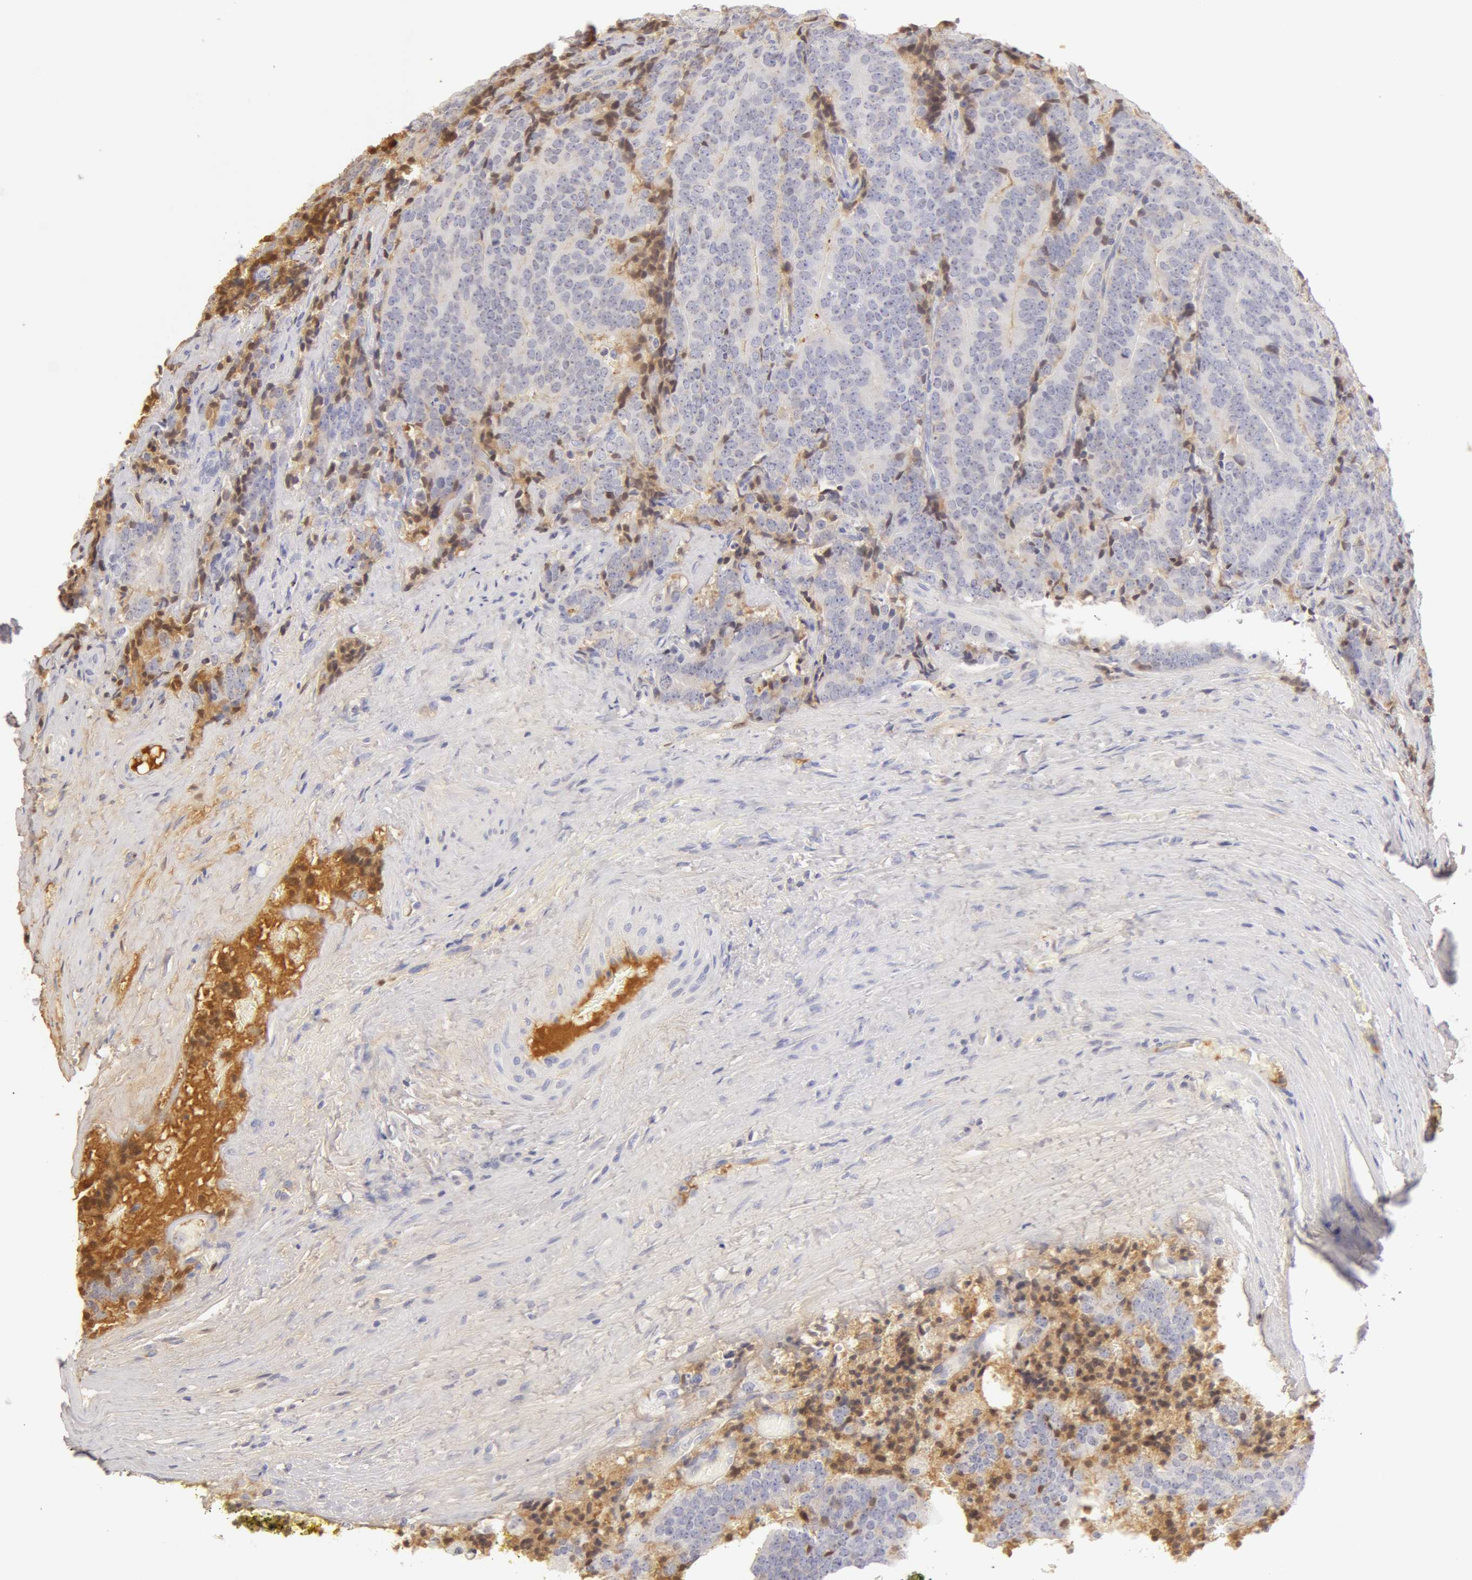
{"staining": {"intensity": "negative", "quantity": "none", "location": "none"}, "tissue": "prostate cancer", "cell_type": "Tumor cells", "image_type": "cancer", "snomed": [{"axis": "morphology", "description": "Adenocarcinoma, Medium grade"}, {"axis": "topography", "description": "Prostate"}], "caption": "Prostate adenocarcinoma (medium-grade) was stained to show a protein in brown. There is no significant staining in tumor cells. (Stains: DAB (3,3'-diaminobenzidine) immunohistochemistry (IHC) with hematoxylin counter stain, Microscopy: brightfield microscopy at high magnification).", "gene": "GC", "patient": {"sex": "male", "age": 65}}